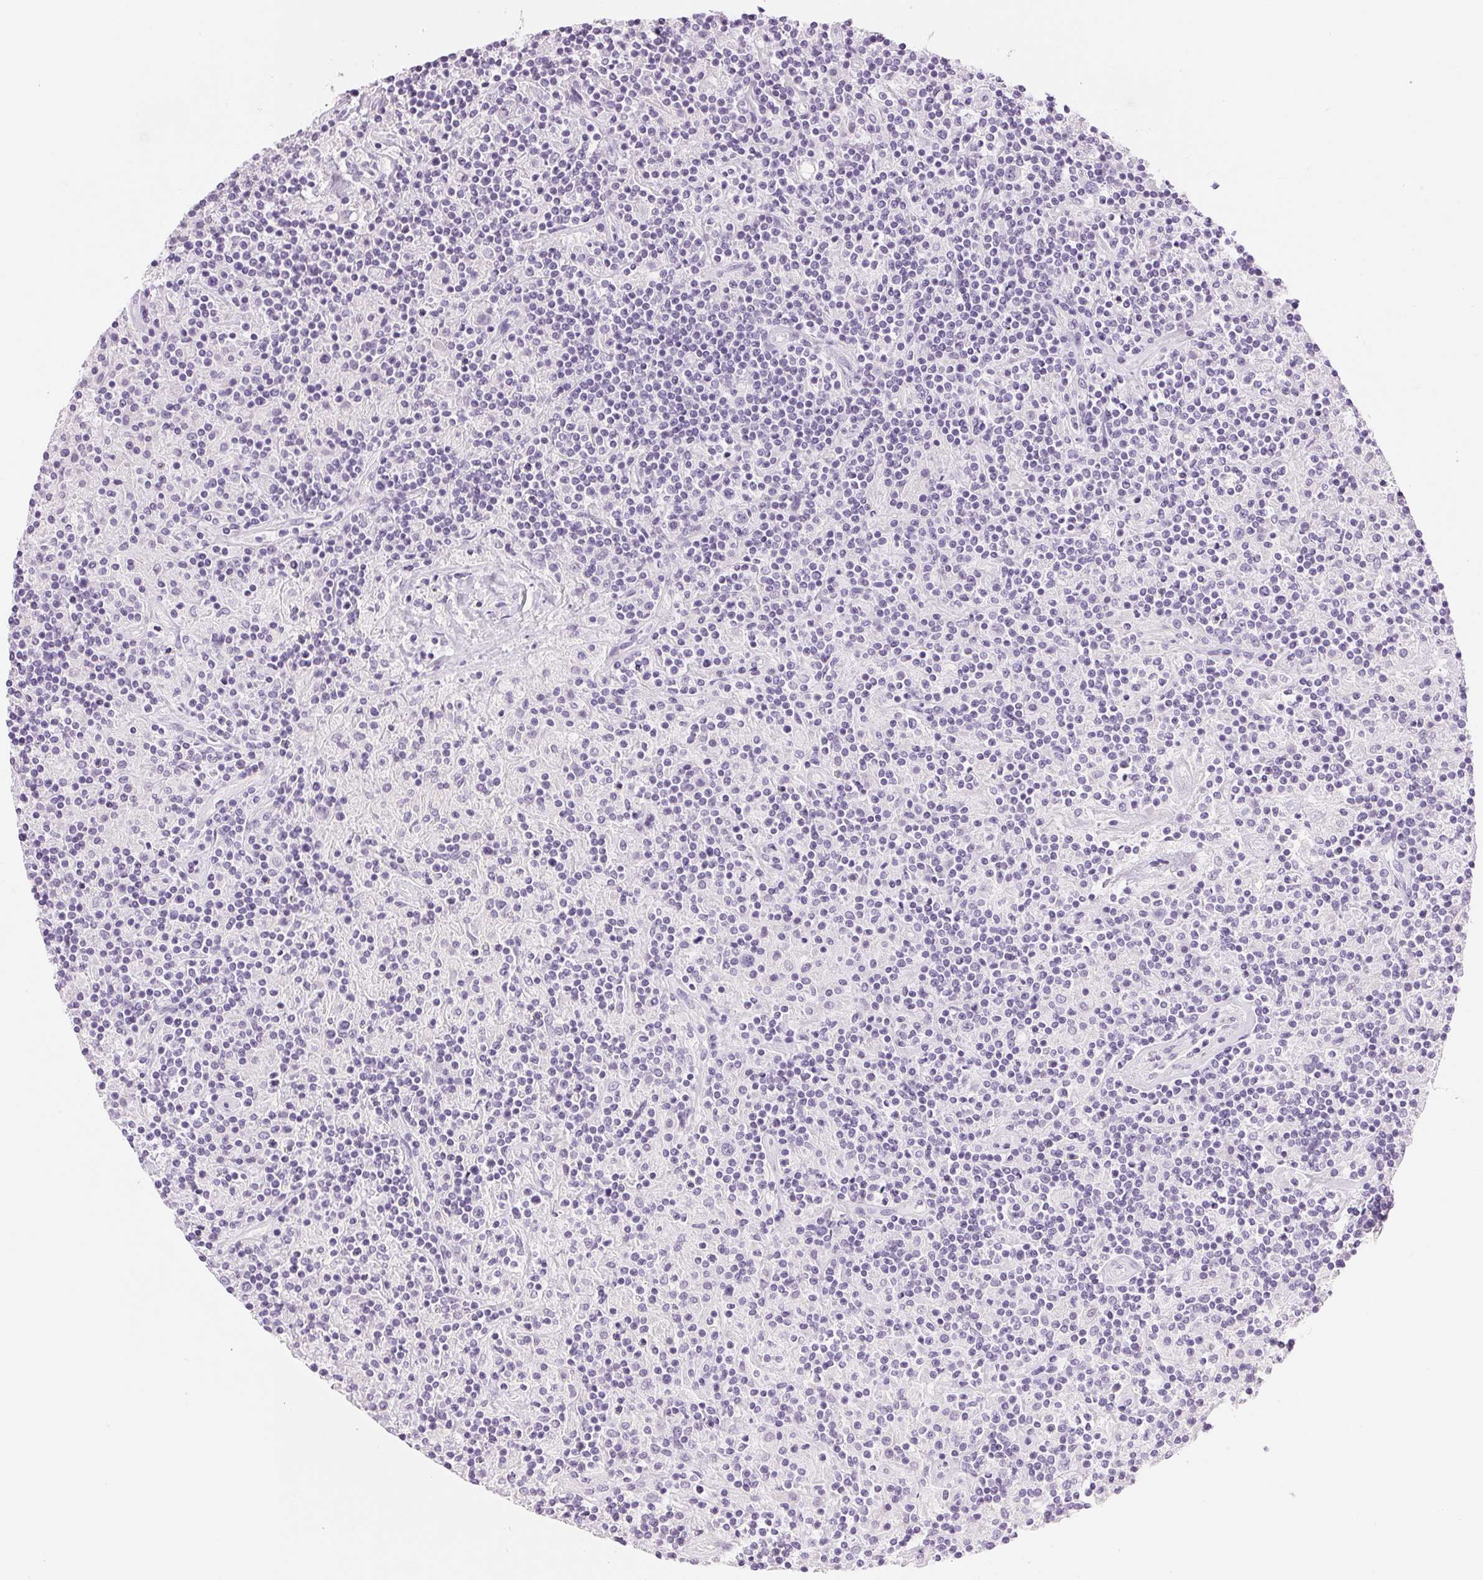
{"staining": {"intensity": "negative", "quantity": "none", "location": "none"}, "tissue": "lymphoma", "cell_type": "Tumor cells", "image_type": "cancer", "snomed": [{"axis": "morphology", "description": "Hodgkin's disease, NOS"}, {"axis": "topography", "description": "Lymph node"}], "caption": "Lymphoma was stained to show a protein in brown. There is no significant expression in tumor cells. The staining is performed using DAB (3,3'-diaminobenzidine) brown chromogen with nuclei counter-stained in using hematoxylin.", "gene": "IGFBP1", "patient": {"sex": "male", "age": 70}}